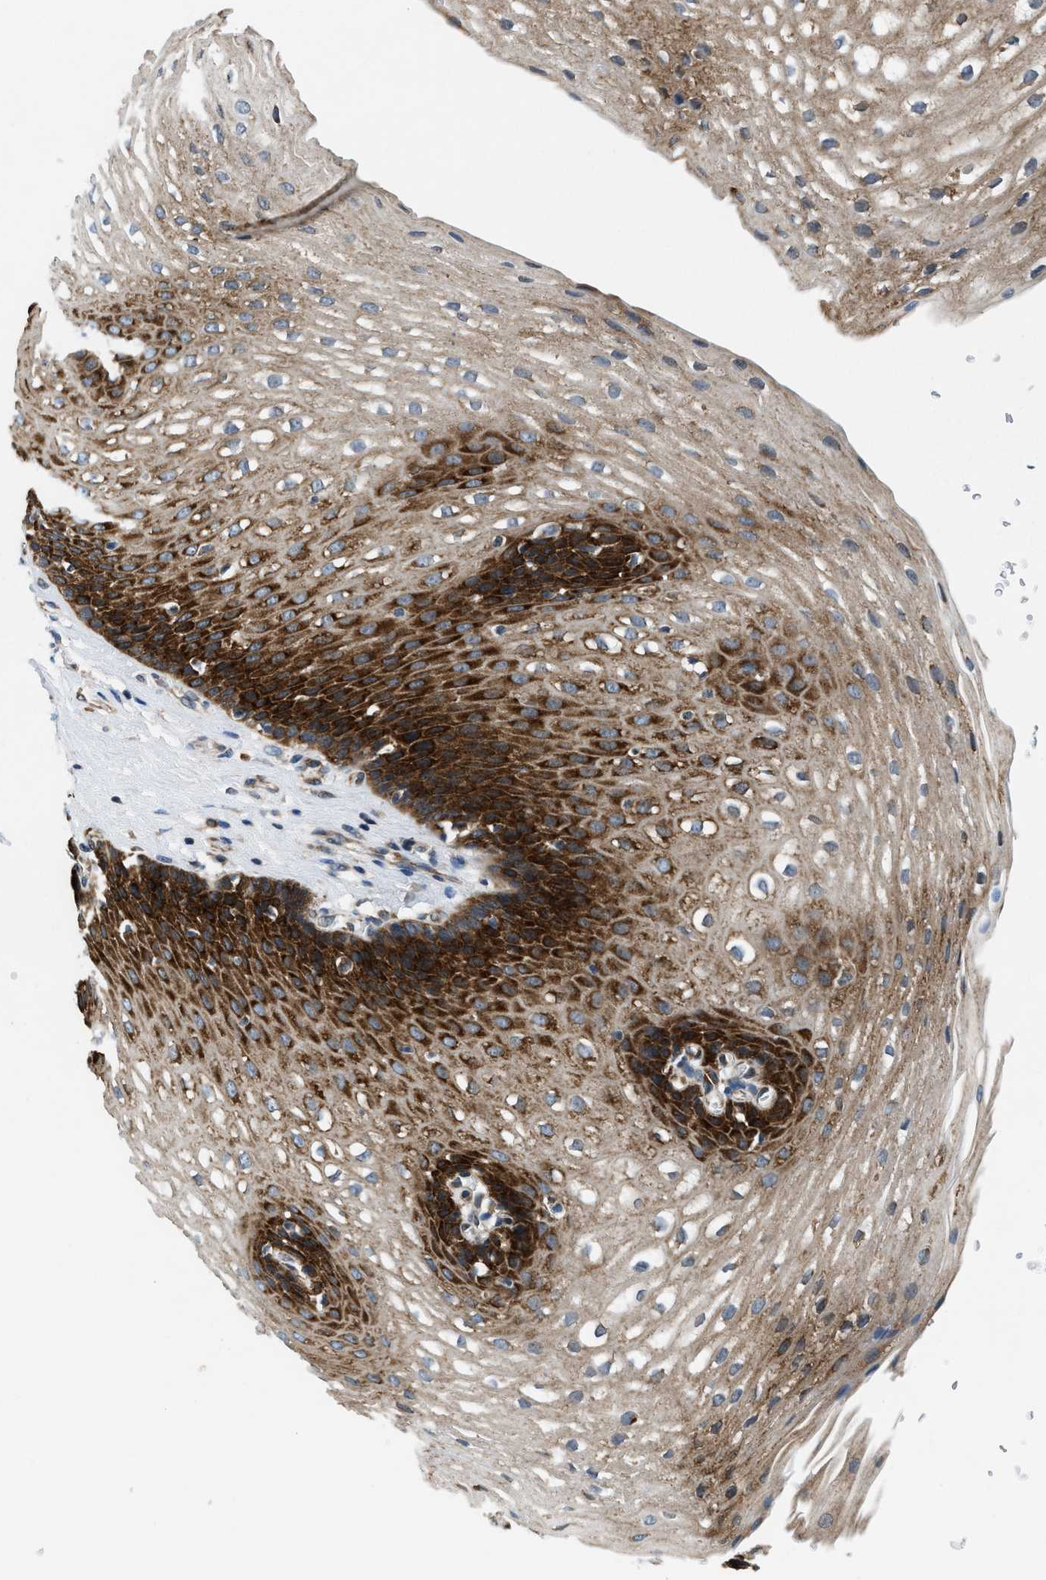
{"staining": {"intensity": "strong", "quantity": "25%-75%", "location": "cytoplasmic/membranous"}, "tissue": "esophagus", "cell_type": "Squamous epithelial cells", "image_type": "normal", "snomed": [{"axis": "morphology", "description": "Normal tissue, NOS"}, {"axis": "topography", "description": "Esophagus"}], "caption": "The immunohistochemical stain highlights strong cytoplasmic/membranous staining in squamous epithelial cells of normal esophagus.", "gene": "PA2G4", "patient": {"sex": "male", "age": 48}}